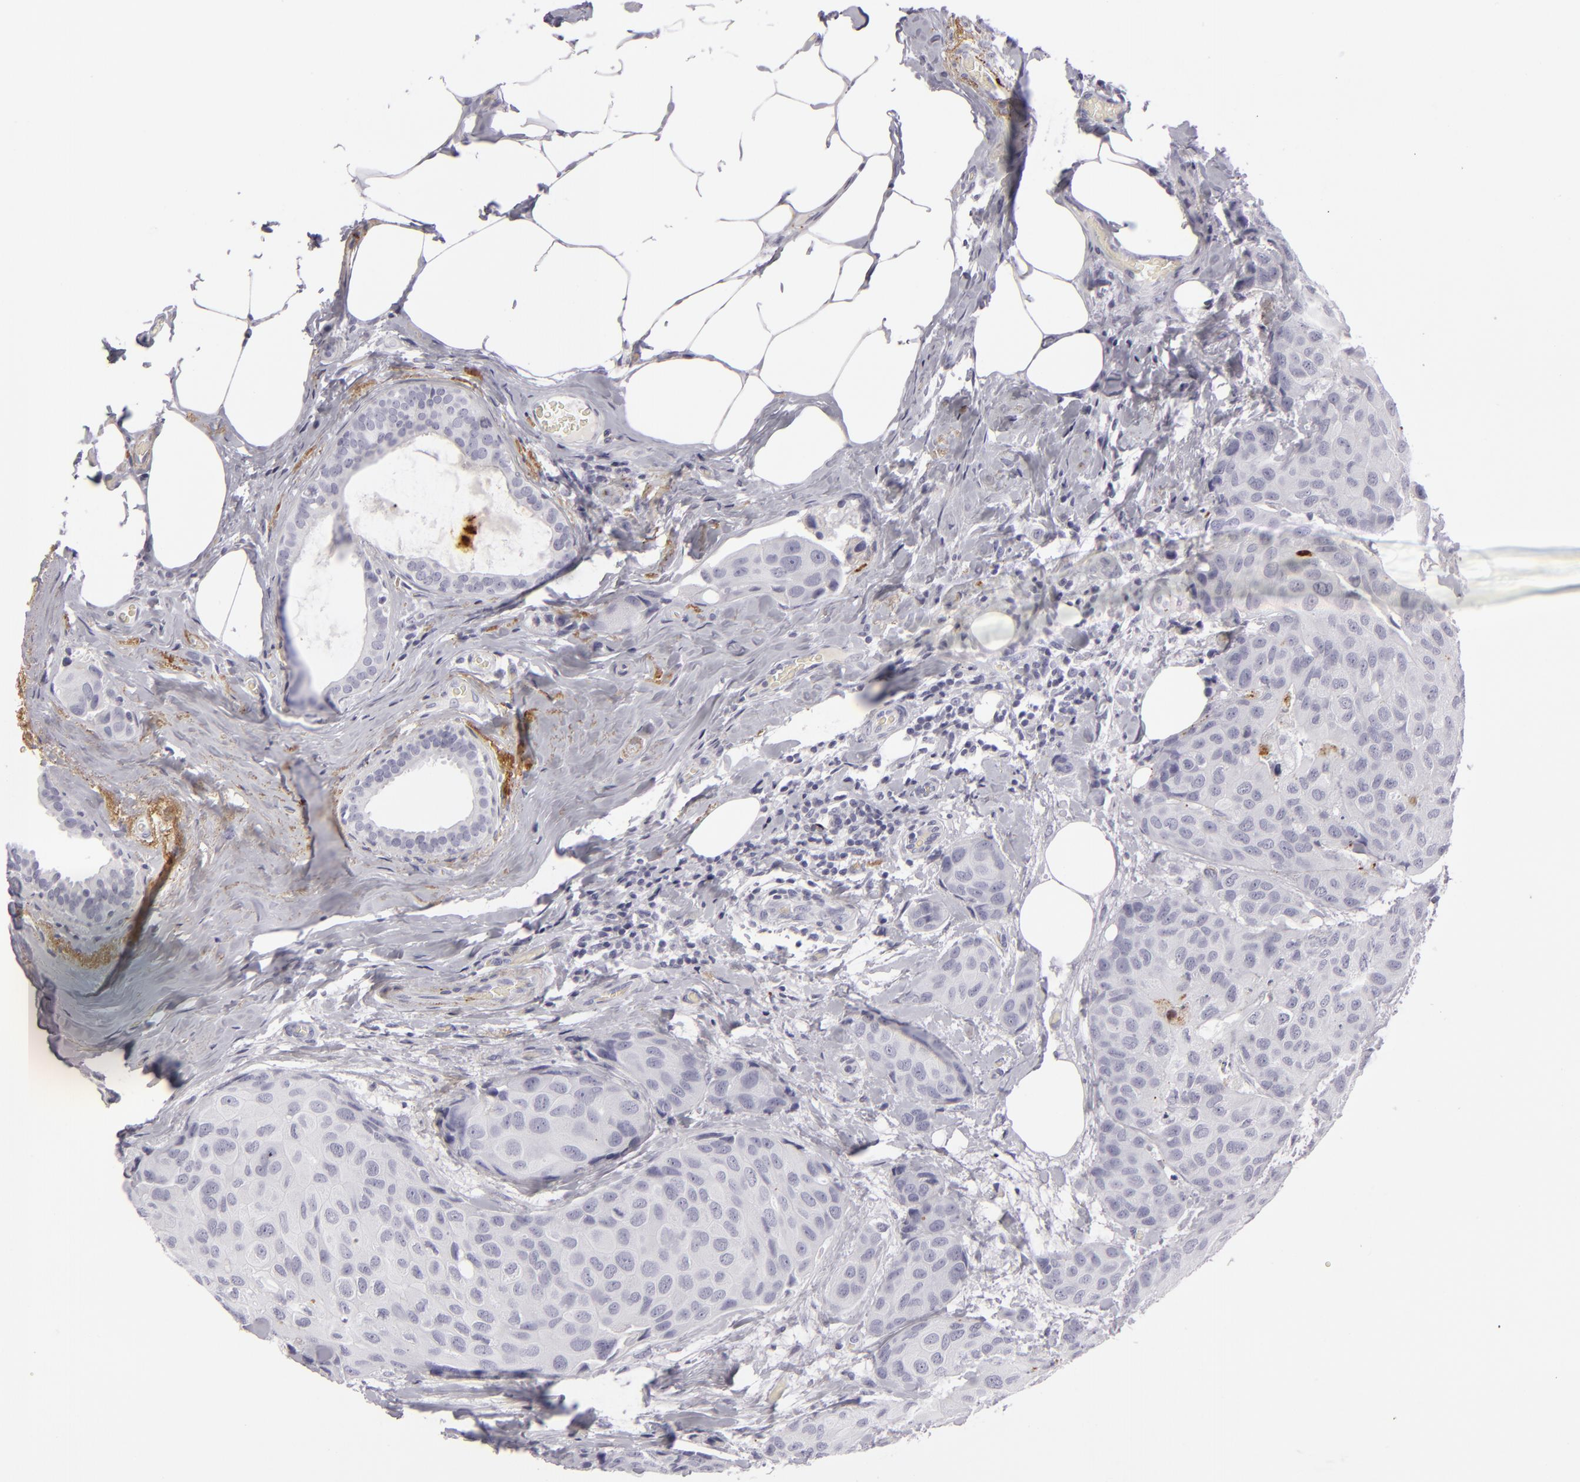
{"staining": {"intensity": "negative", "quantity": "none", "location": "none"}, "tissue": "breast cancer", "cell_type": "Tumor cells", "image_type": "cancer", "snomed": [{"axis": "morphology", "description": "Duct carcinoma"}, {"axis": "topography", "description": "Breast"}], "caption": "Invasive ductal carcinoma (breast) stained for a protein using immunohistochemistry (IHC) exhibits no expression tumor cells.", "gene": "C9", "patient": {"sex": "female", "age": 68}}